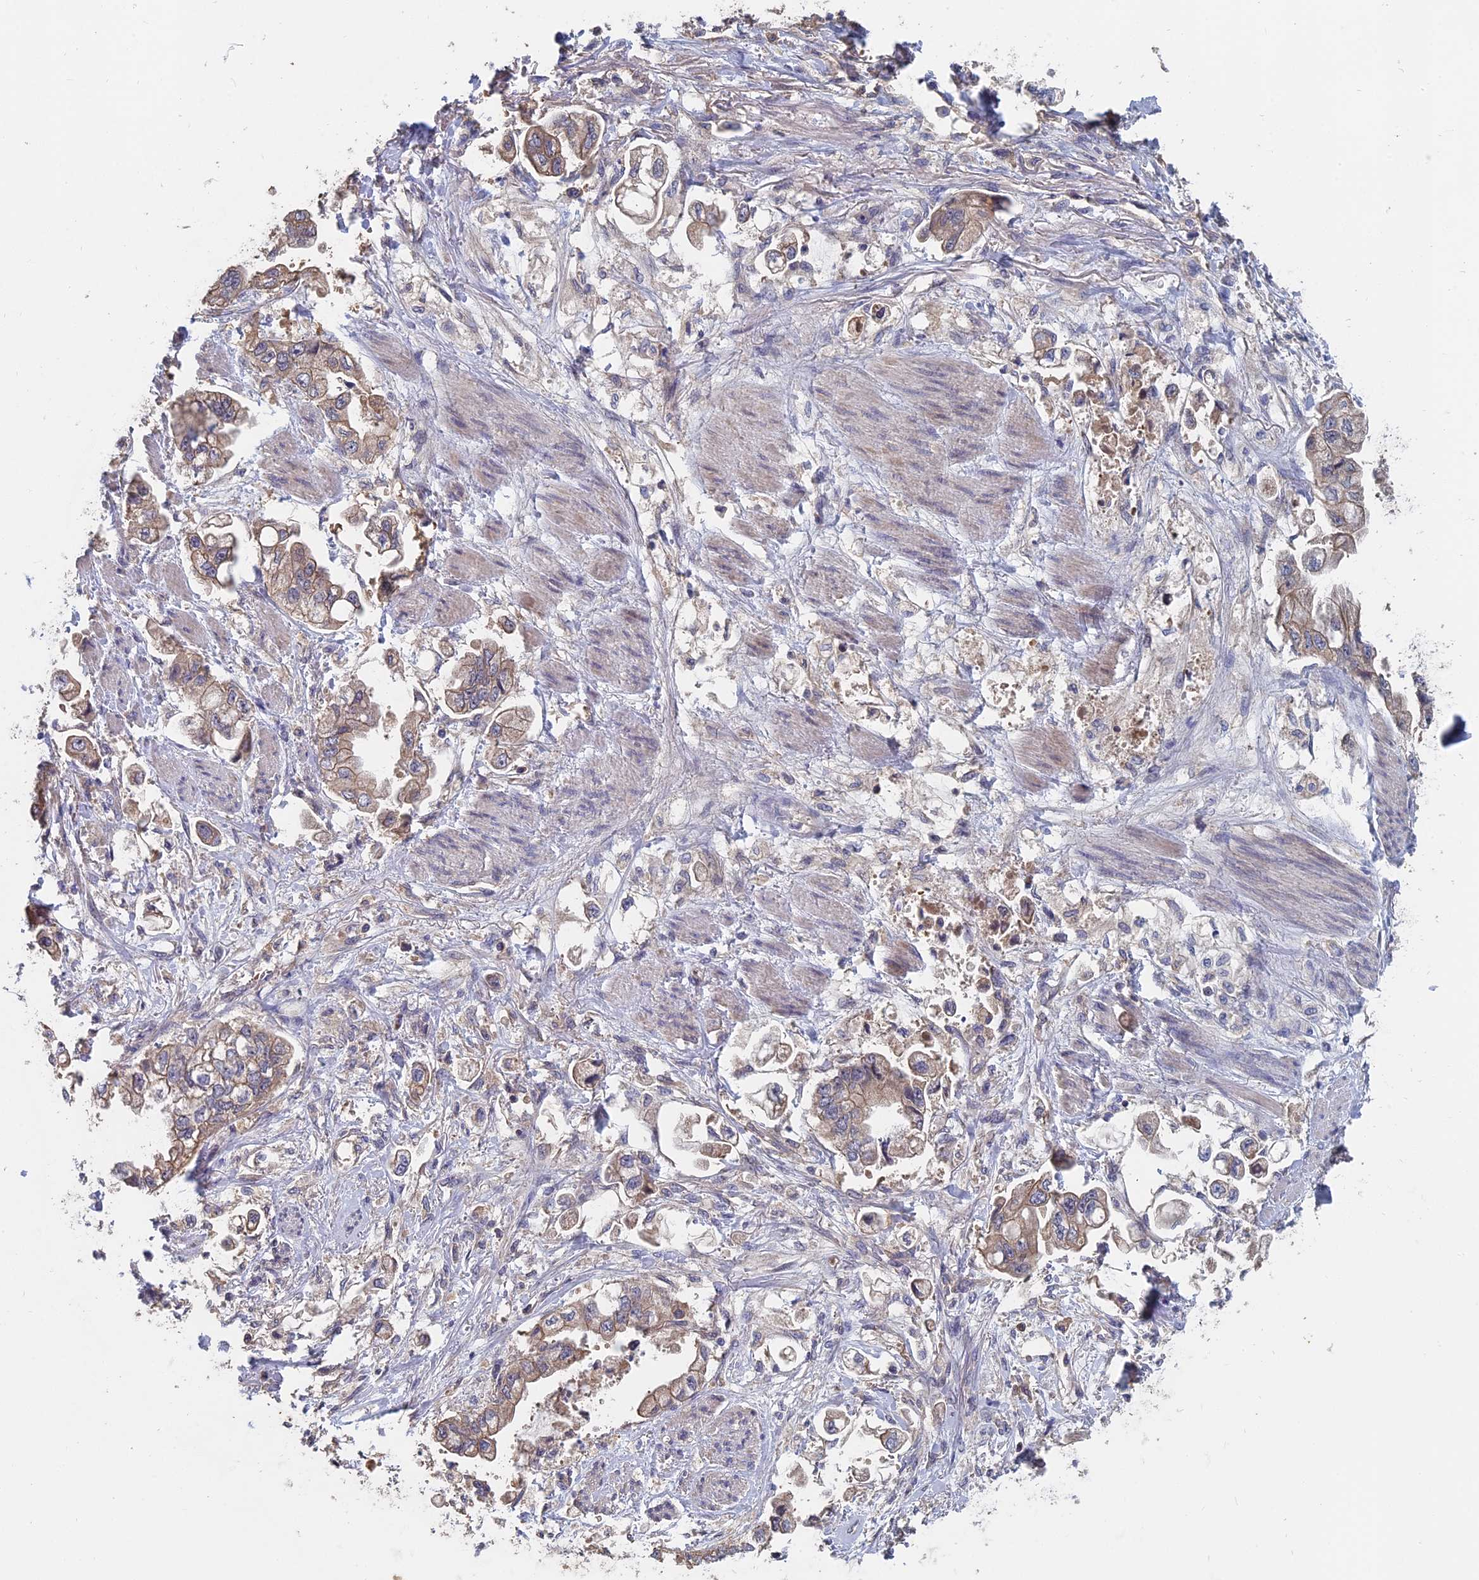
{"staining": {"intensity": "weak", "quantity": "25%-75%", "location": "cytoplasmic/membranous"}, "tissue": "stomach cancer", "cell_type": "Tumor cells", "image_type": "cancer", "snomed": [{"axis": "morphology", "description": "Adenocarcinoma, NOS"}, {"axis": "topography", "description": "Stomach"}], "caption": "Stomach cancer stained with DAB IHC displays low levels of weak cytoplasmic/membranous positivity in about 25%-75% of tumor cells.", "gene": "SLC33A1", "patient": {"sex": "male", "age": 62}}